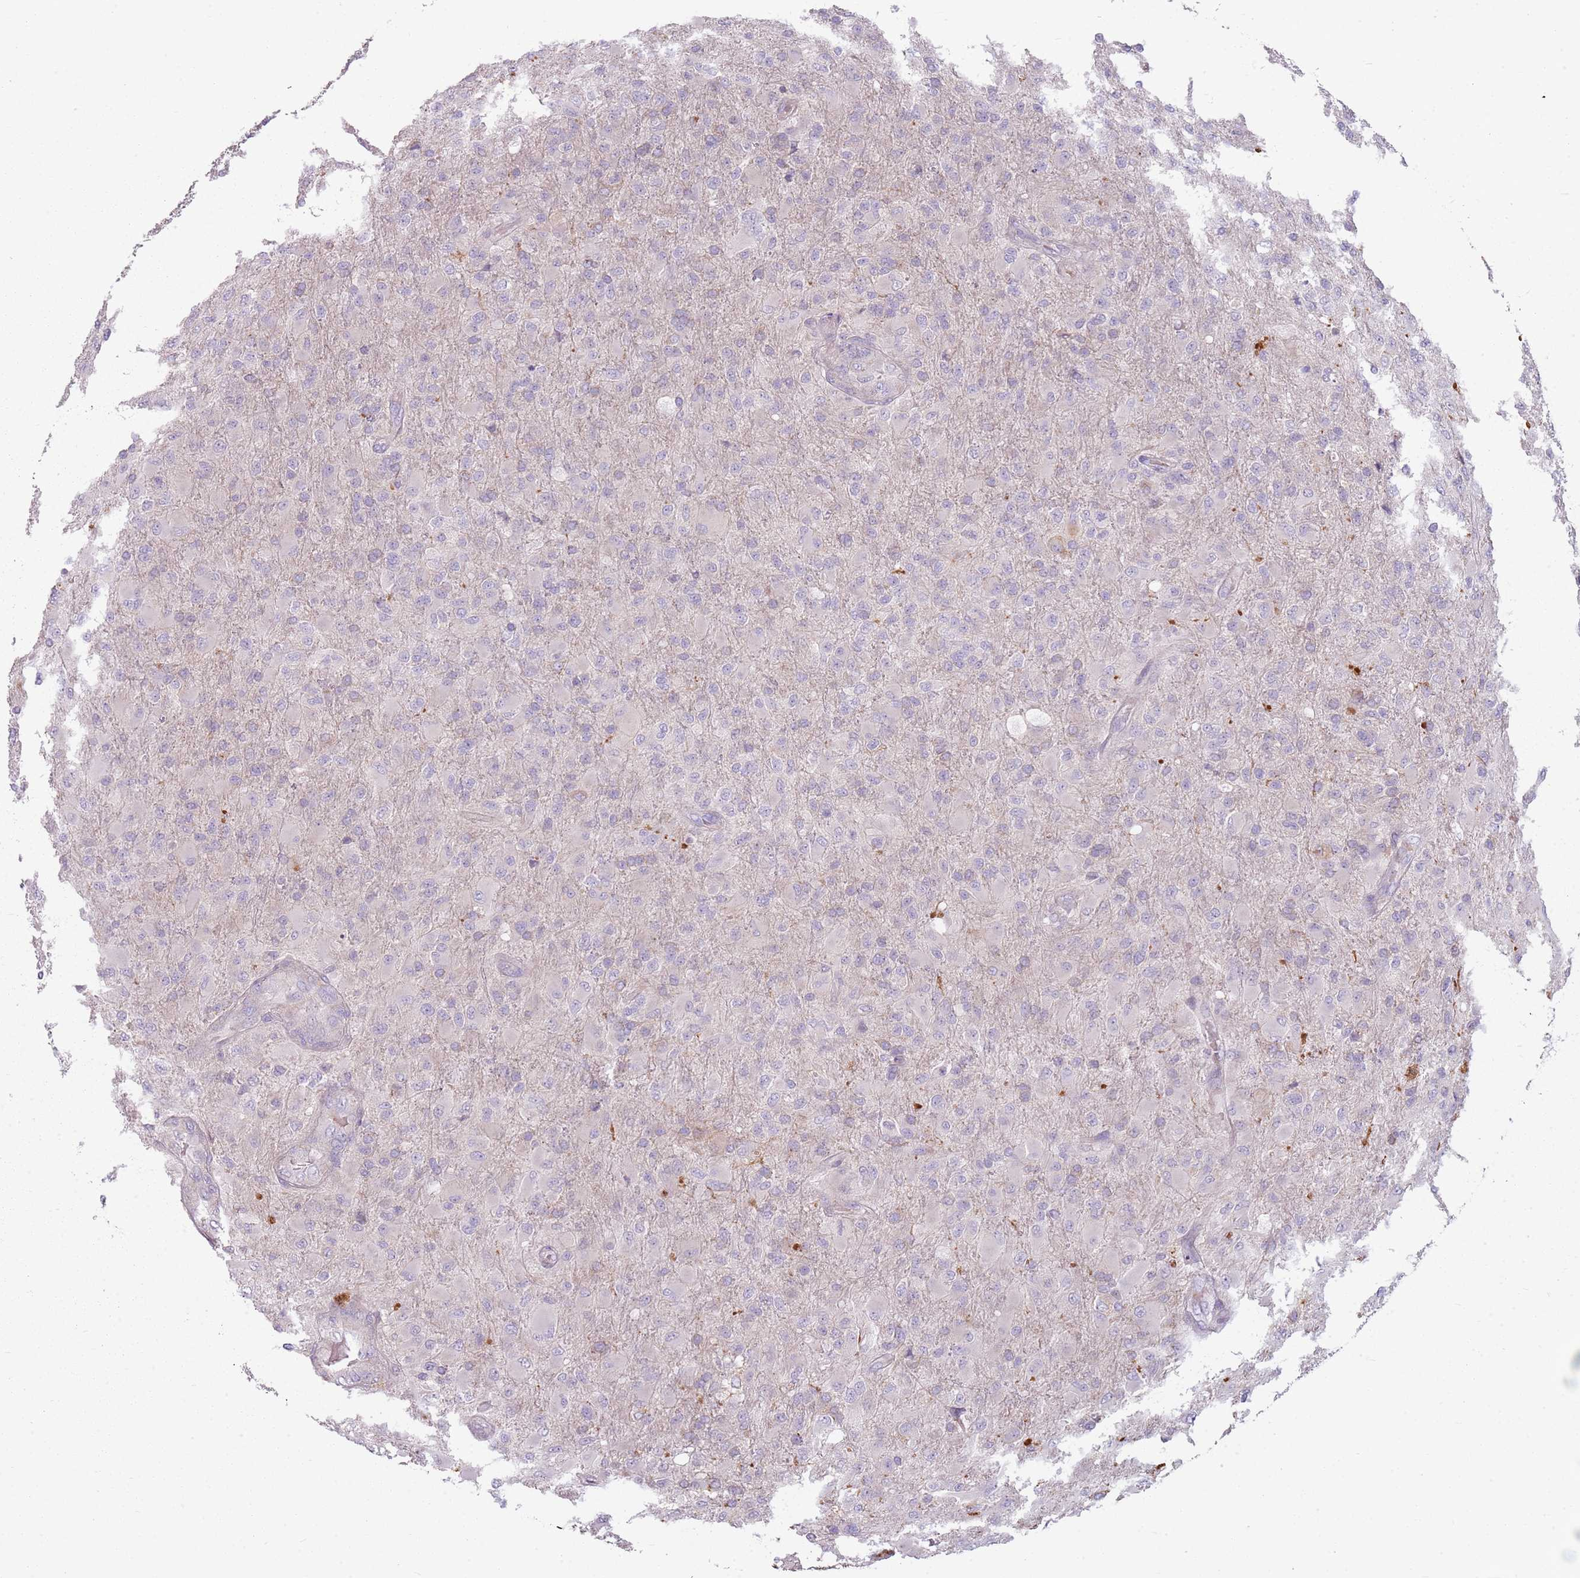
{"staining": {"intensity": "negative", "quantity": "none", "location": "none"}, "tissue": "glioma", "cell_type": "Tumor cells", "image_type": "cancer", "snomed": [{"axis": "morphology", "description": "Glioma, malignant, Low grade"}, {"axis": "topography", "description": "Brain"}], "caption": "Tumor cells are negative for protein expression in human malignant low-grade glioma.", "gene": "SPAG4", "patient": {"sex": "male", "age": 65}}